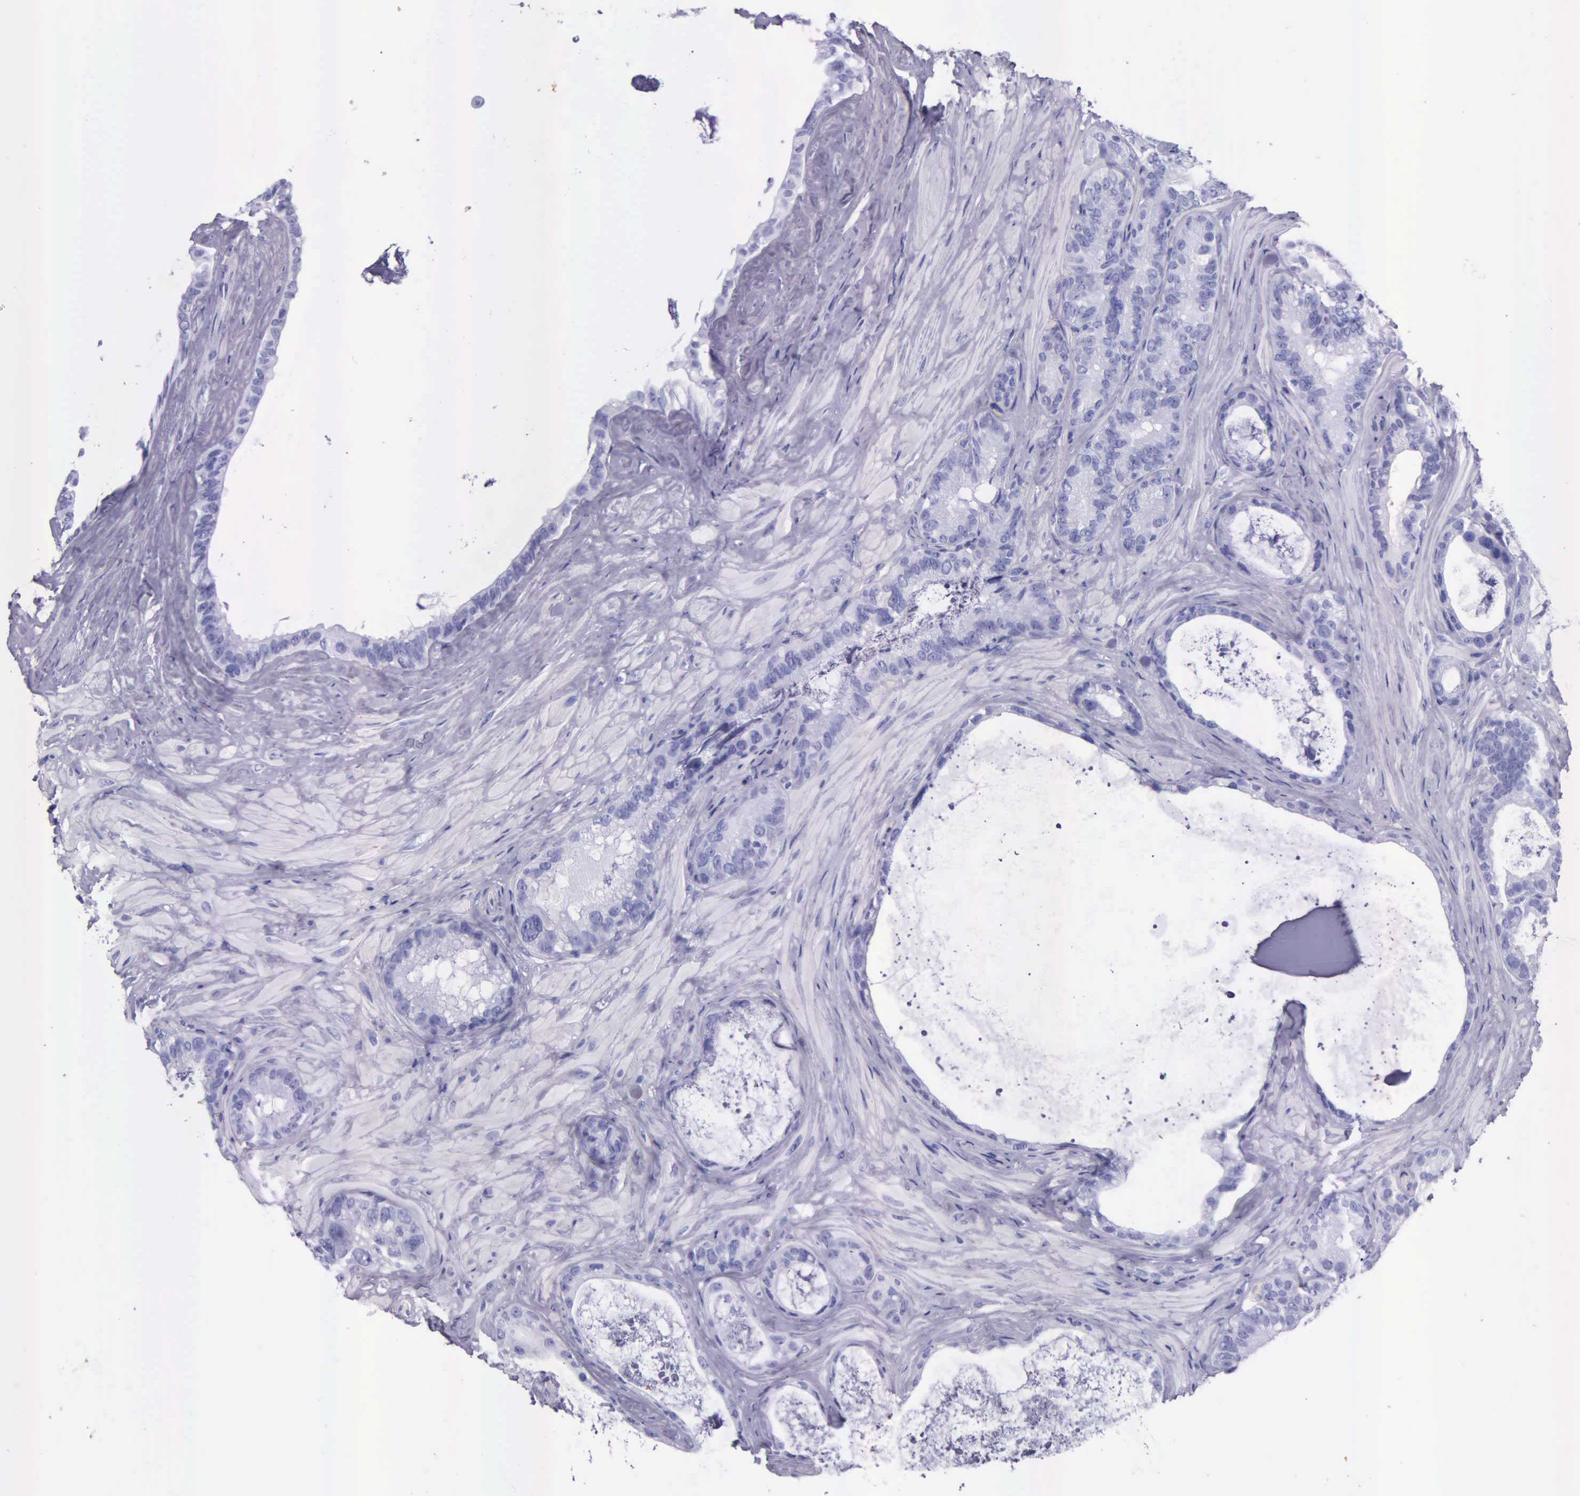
{"staining": {"intensity": "negative", "quantity": "none", "location": "none"}, "tissue": "seminal vesicle", "cell_type": "Glandular cells", "image_type": "normal", "snomed": [{"axis": "morphology", "description": "Normal tissue, NOS"}, {"axis": "topography", "description": "Seminal veicle"}], "caption": "Immunohistochemical staining of benign human seminal vesicle exhibits no significant staining in glandular cells.", "gene": "KLK2", "patient": {"sex": "male", "age": 63}}